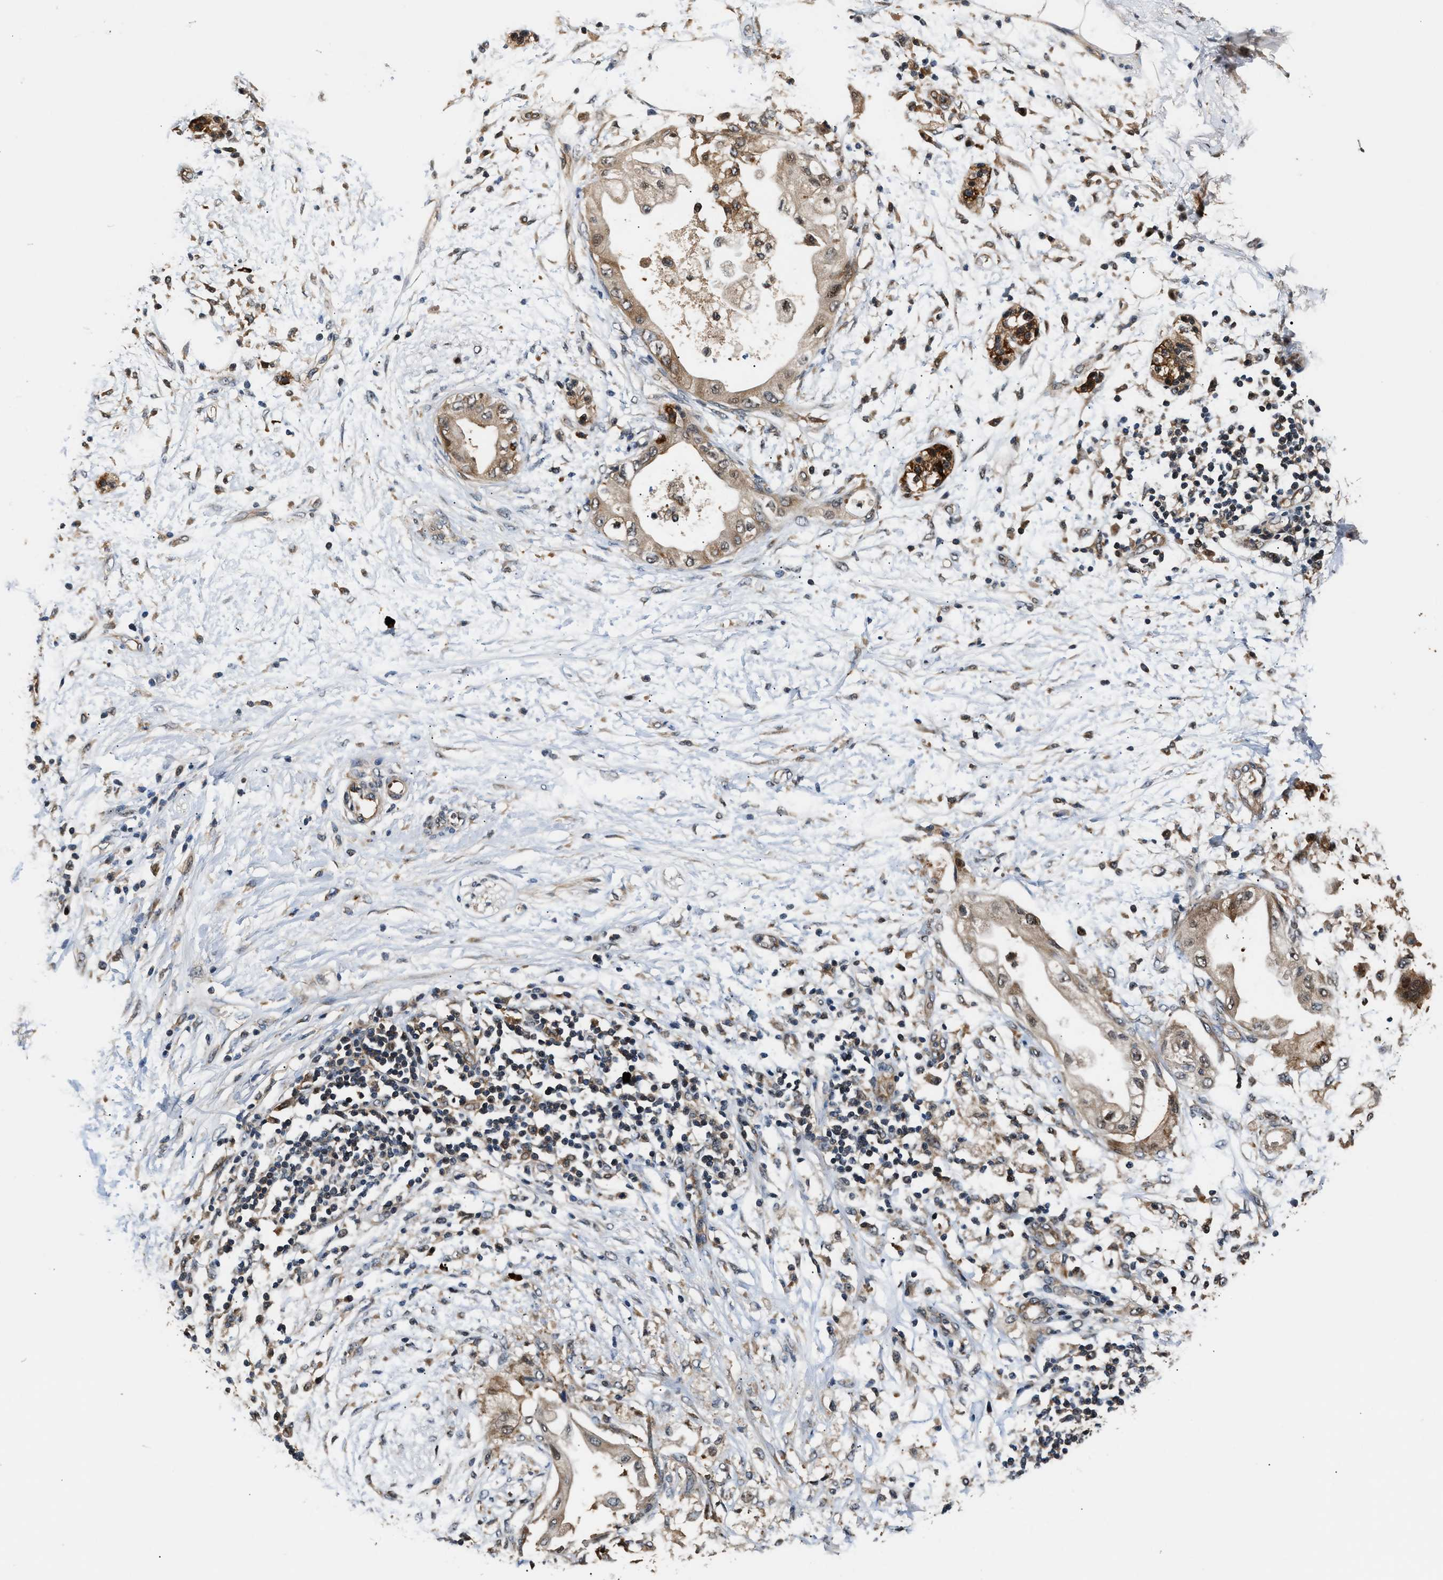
{"staining": {"intensity": "moderate", "quantity": ">75%", "location": "cytoplasmic/membranous"}, "tissue": "adipose tissue", "cell_type": "Adipocytes", "image_type": "normal", "snomed": [{"axis": "morphology", "description": "Normal tissue, NOS"}, {"axis": "morphology", "description": "Adenocarcinoma, NOS"}, {"axis": "topography", "description": "Duodenum"}, {"axis": "topography", "description": "Peripheral nerve tissue"}], "caption": "The immunohistochemical stain highlights moderate cytoplasmic/membranous staining in adipocytes of benign adipose tissue. (DAB (3,3'-diaminobenzidine) IHC with brightfield microscopy, high magnification).", "gene": "TUT7", "patient": {"sex": "female", "age": 60}}